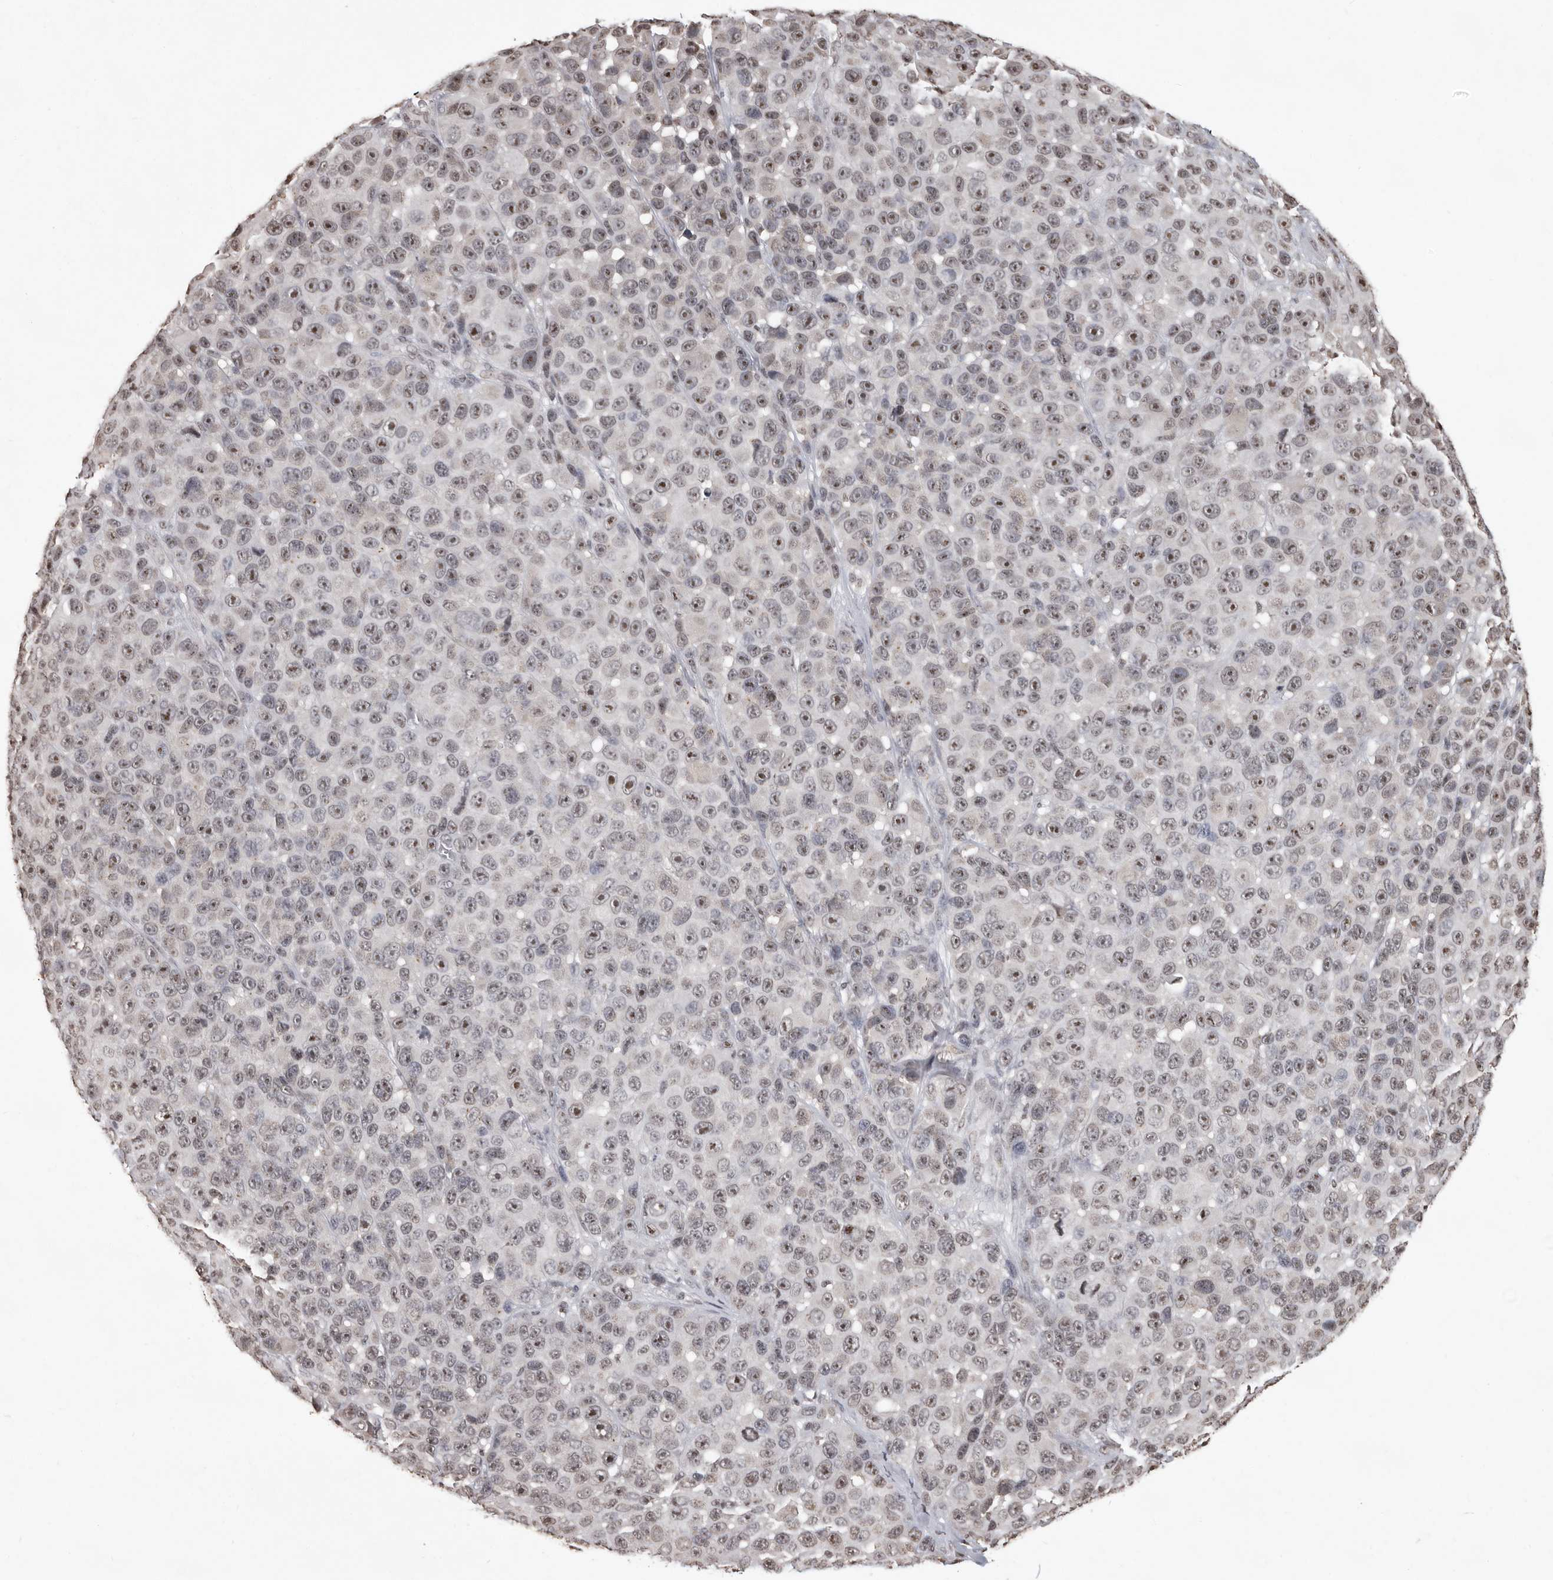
{"staining": {"intensity": "weak", "quantity": "25%-75%", "location": "nuclear"}, "tissue": "melanoma", "cell_type": "Tumor cells", "image_type": "cancer", "snomed": [{"axis": "morphology", "description": "Malignant melanoma, NOS"}, {"axis": "topography", "description": "Skin"}], "caption": "The micrograph displays a brown stain indicating the presence of a protein in the nuclear of tumor cells in malignant melanoma.", "gene": "WDR45", "patient": {"sex": "male", "age": 53}}